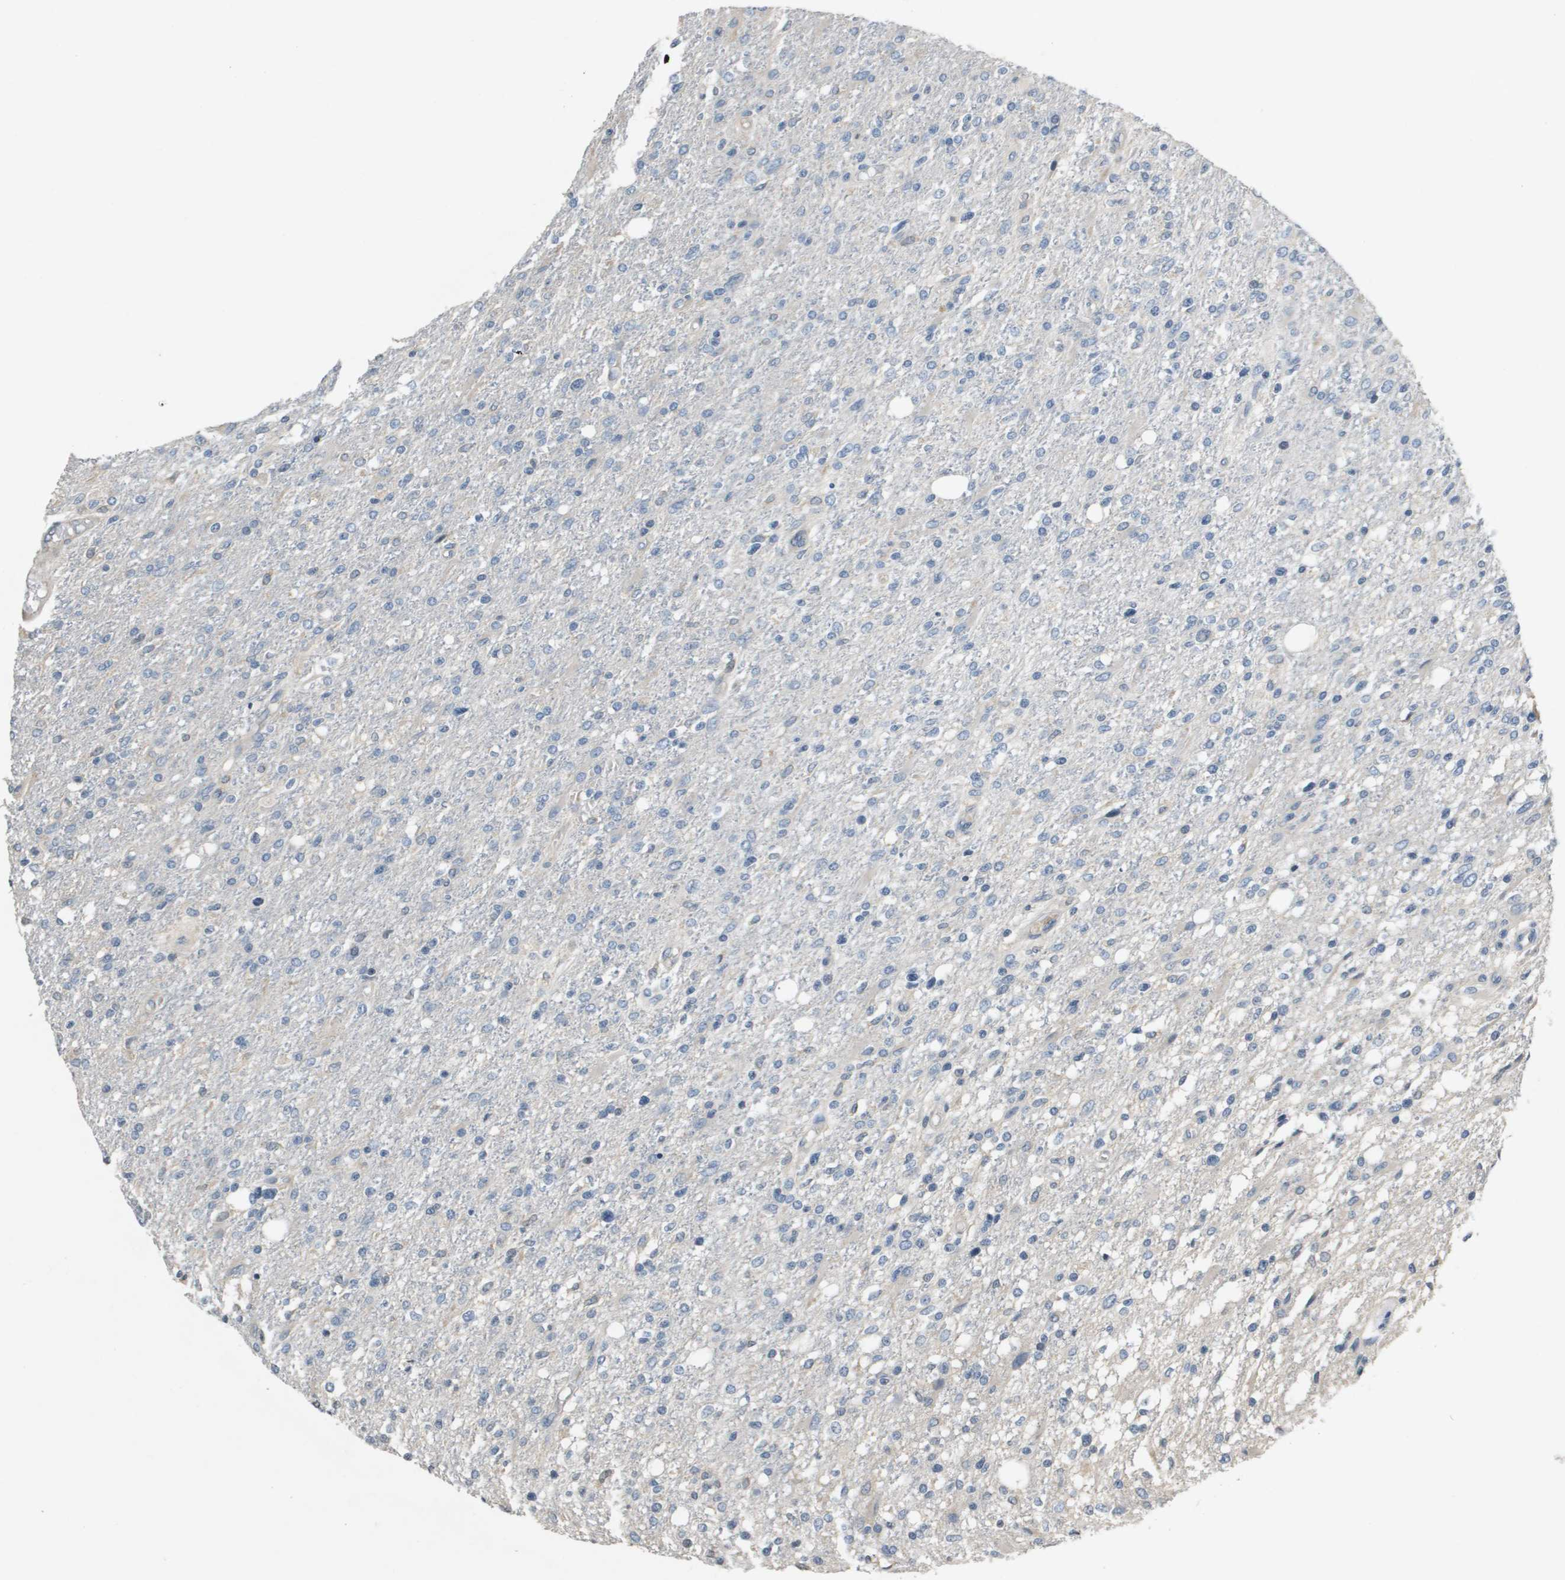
{"staining": {"intensity": "negative", "quantity": "none", "location": "none"}, "tissue": "glioma", "cell_type": "Tumor cells", "image_type": "cancer", "snomed": [{"axis": "morphology", "description": "Glioma, malignant, High grade"}, {"axis": "topography", "description": "Cerebral cortex"}], "caption": "Glioma was stained to show a protein in brown. There is no significant positivity in tumor cells.", "gene": "CAPN11", "patient": {"sex": "male", "age": 76}}